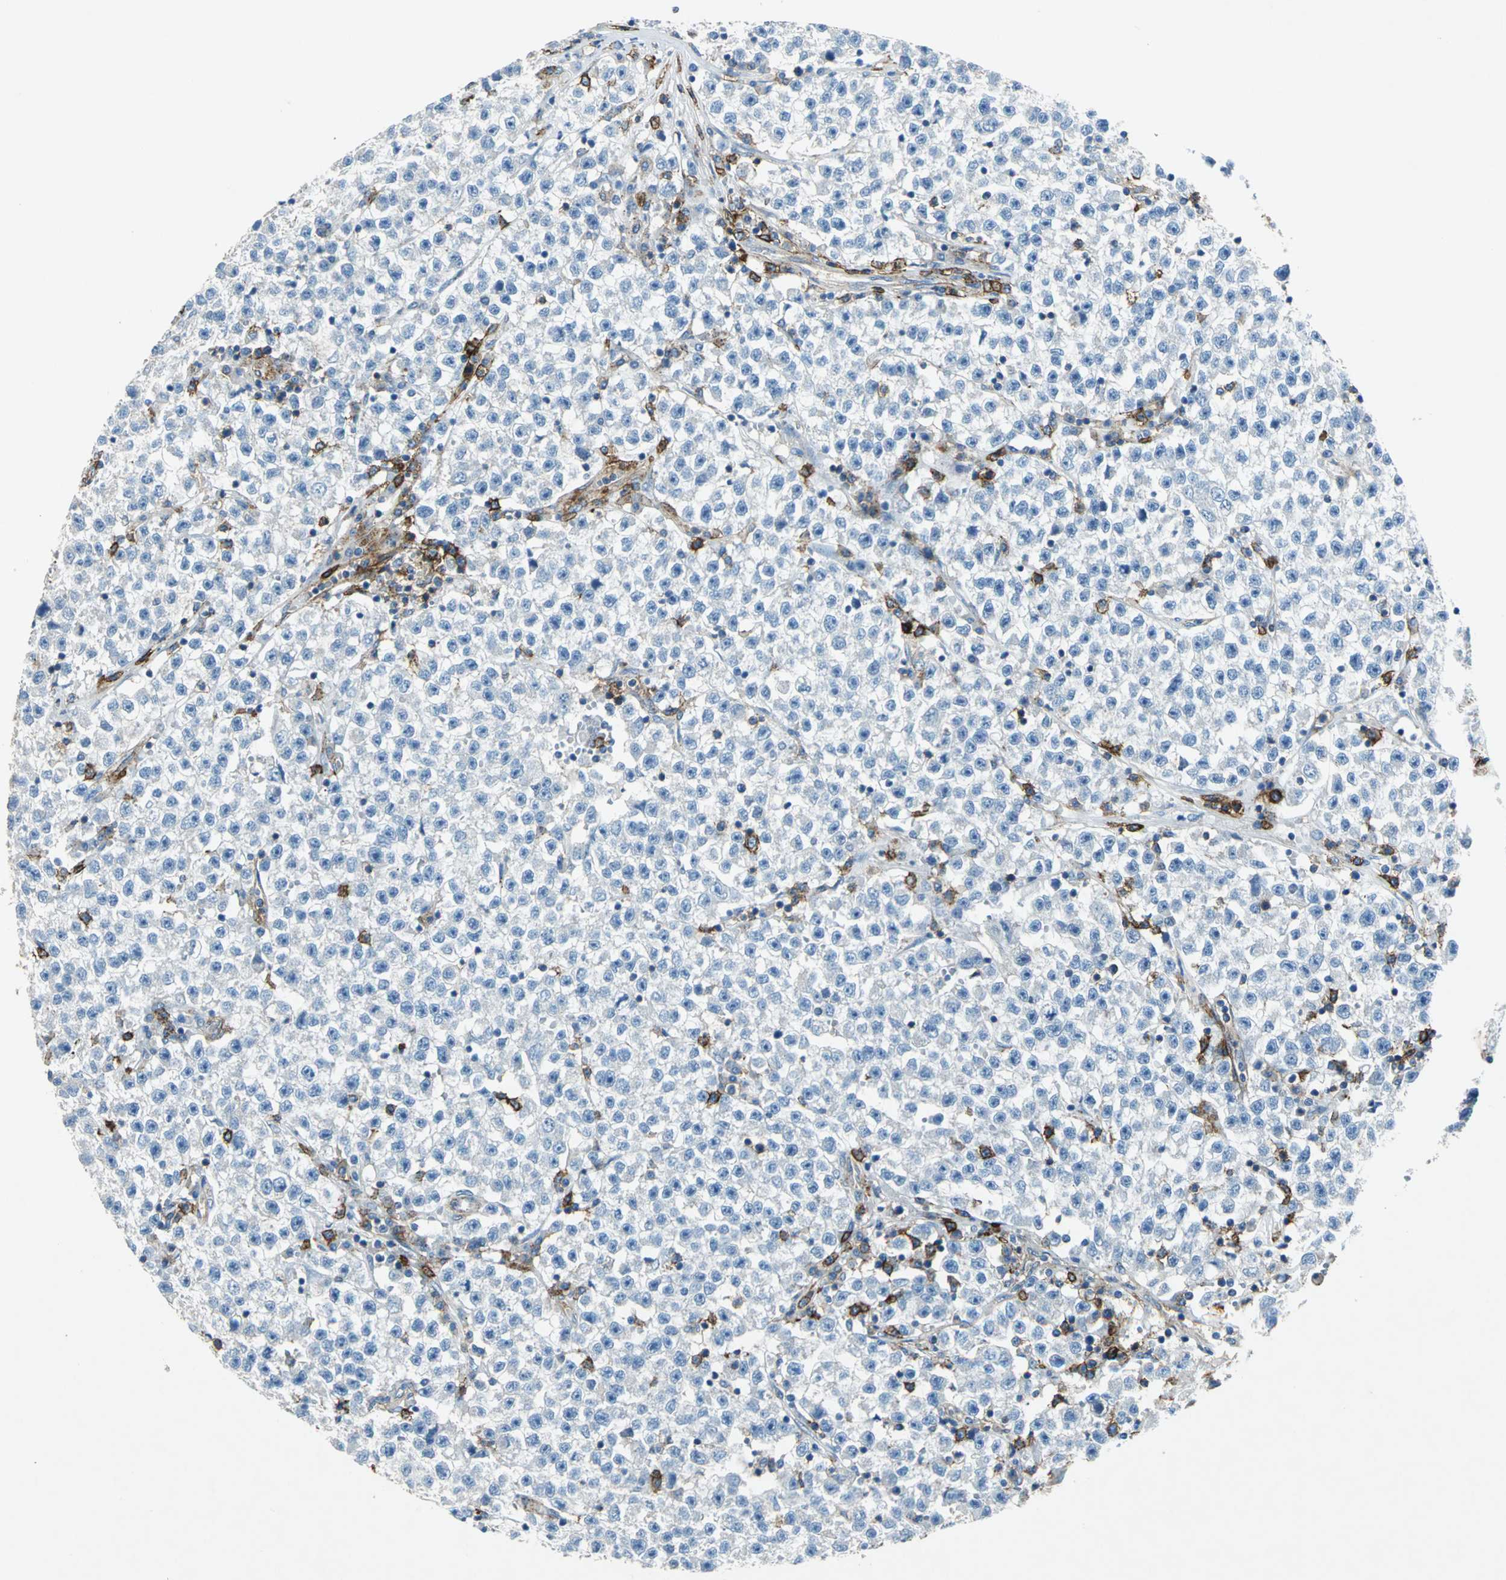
{"staining": {"intensity": "negative", "quantity": "none", "location": "none"}, "tissue": "testis cancer", "cell_type": "Tumor cells", "image_type": "cancer", "snomed": [{"axis": "morphology", "description": "Seminoma, NOS"}, {"axis": "topography", "description": "Testis"}], "caption": "High magnification brightfield microscopy of testis seminoma stained with DAB (3,3'-diaminobenzidine) (brown) and counterstained with hematoxylin (blue): tumor cells show no significant positivity. Brightfield microscopy of IHC stained with DAB (3,3'-diaminobenzidine) (brown) and hematoxylin (blue), captured at high magnification.", "gene": "RPS13", "patient": {"sex": "male", "age": 22}}